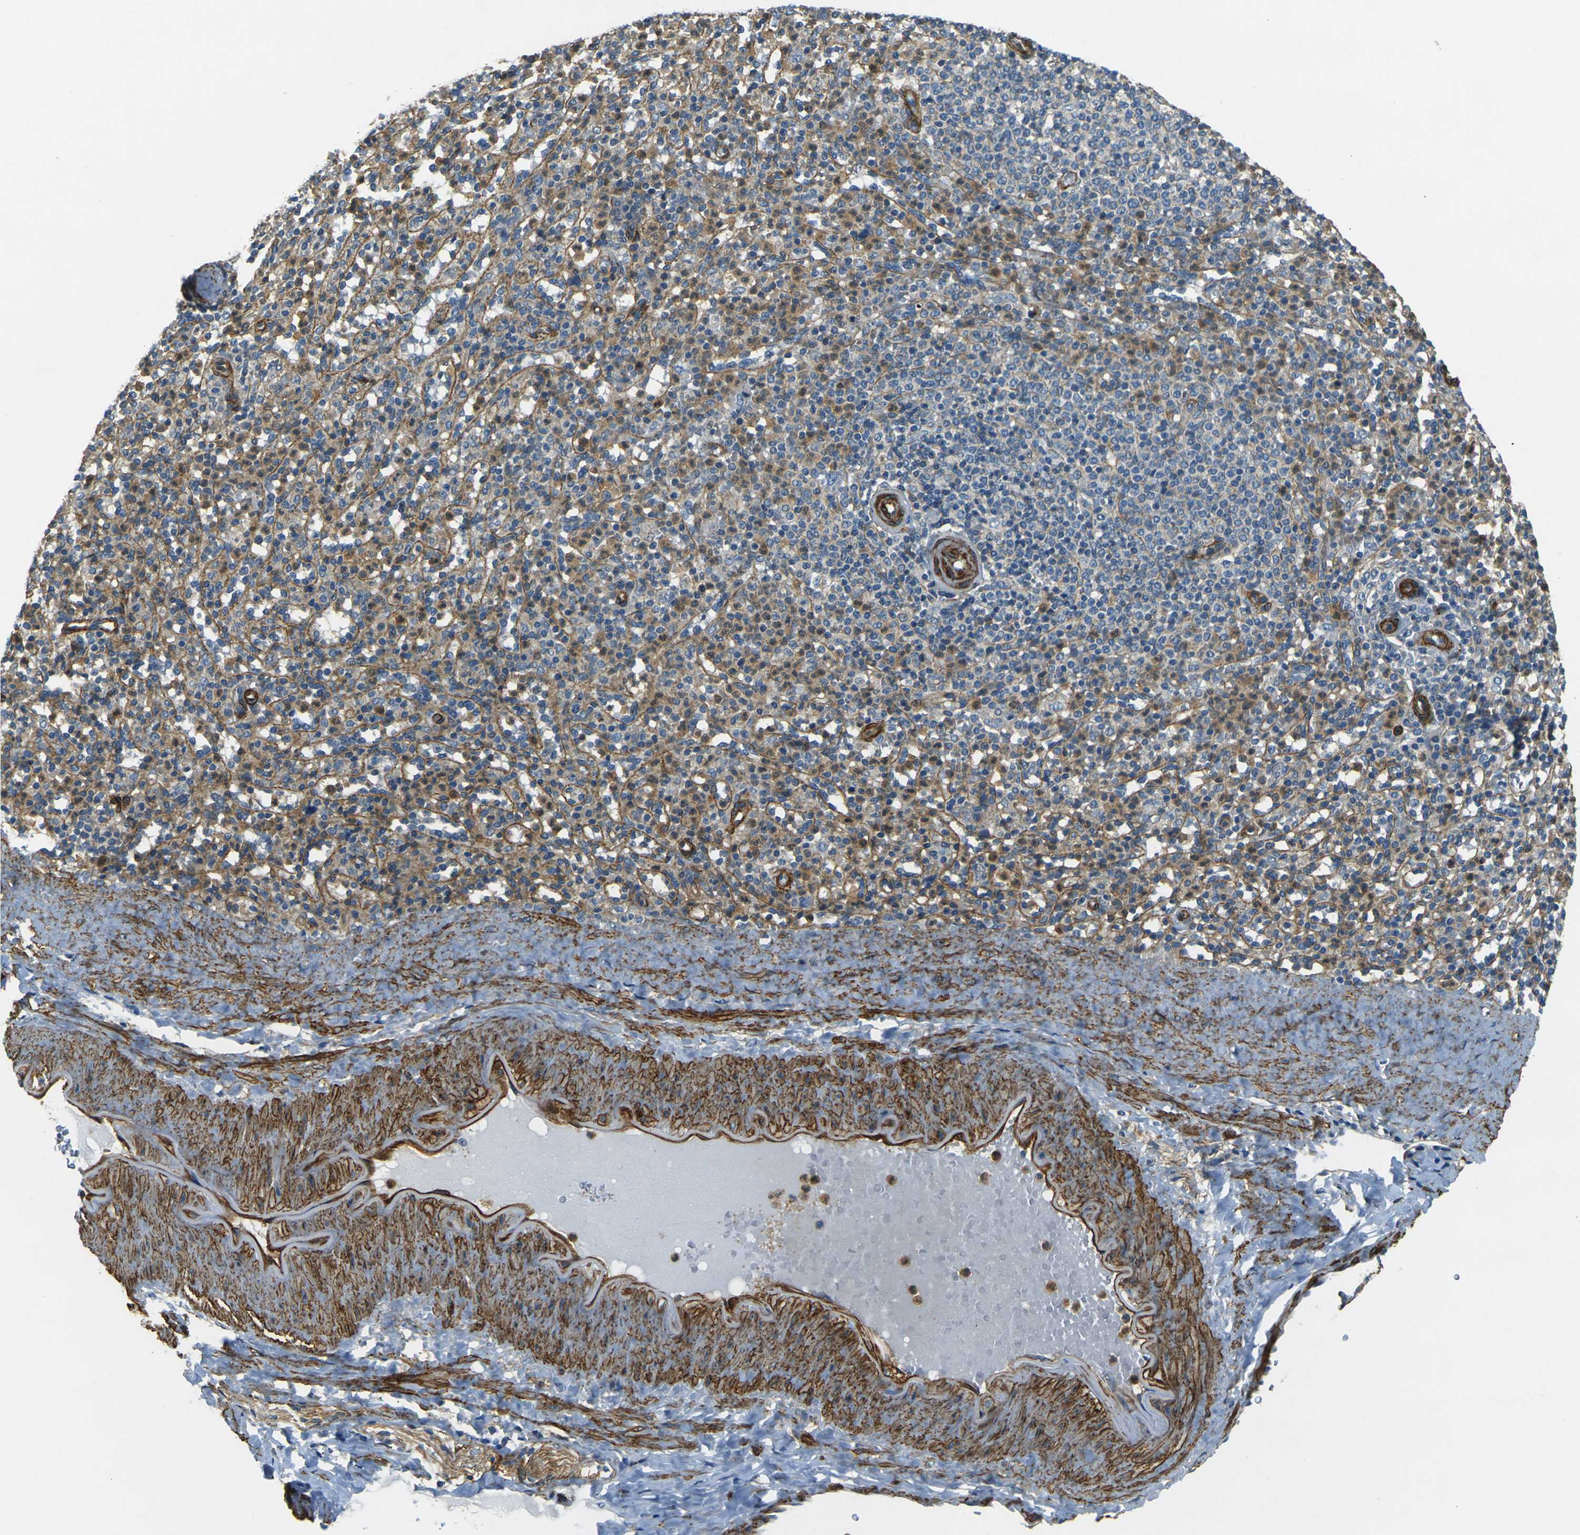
{"staining": {"intensity": "weak", "quantity": "25%-75%", "location": "cytoplasmic/membranous"}, "tissue": "spleen", "cell_type": "Cells in red pulp", "image_type": "normal", "snomed": [{"axis": "morphology", "description": "Normal tissue, NOS"}, {"axis": "topography", "description": "Spleen"}], "caption": "A brown stain shows weak cytoplasmic/membranous expression of a protein in cells in red pulp of normal human spleen. Immunohistochemistry stains the protein of interest in brown and the nuclei are stained blue.", "gene": "EPHA7", "patient": {"sex": "male", "age": 36}}